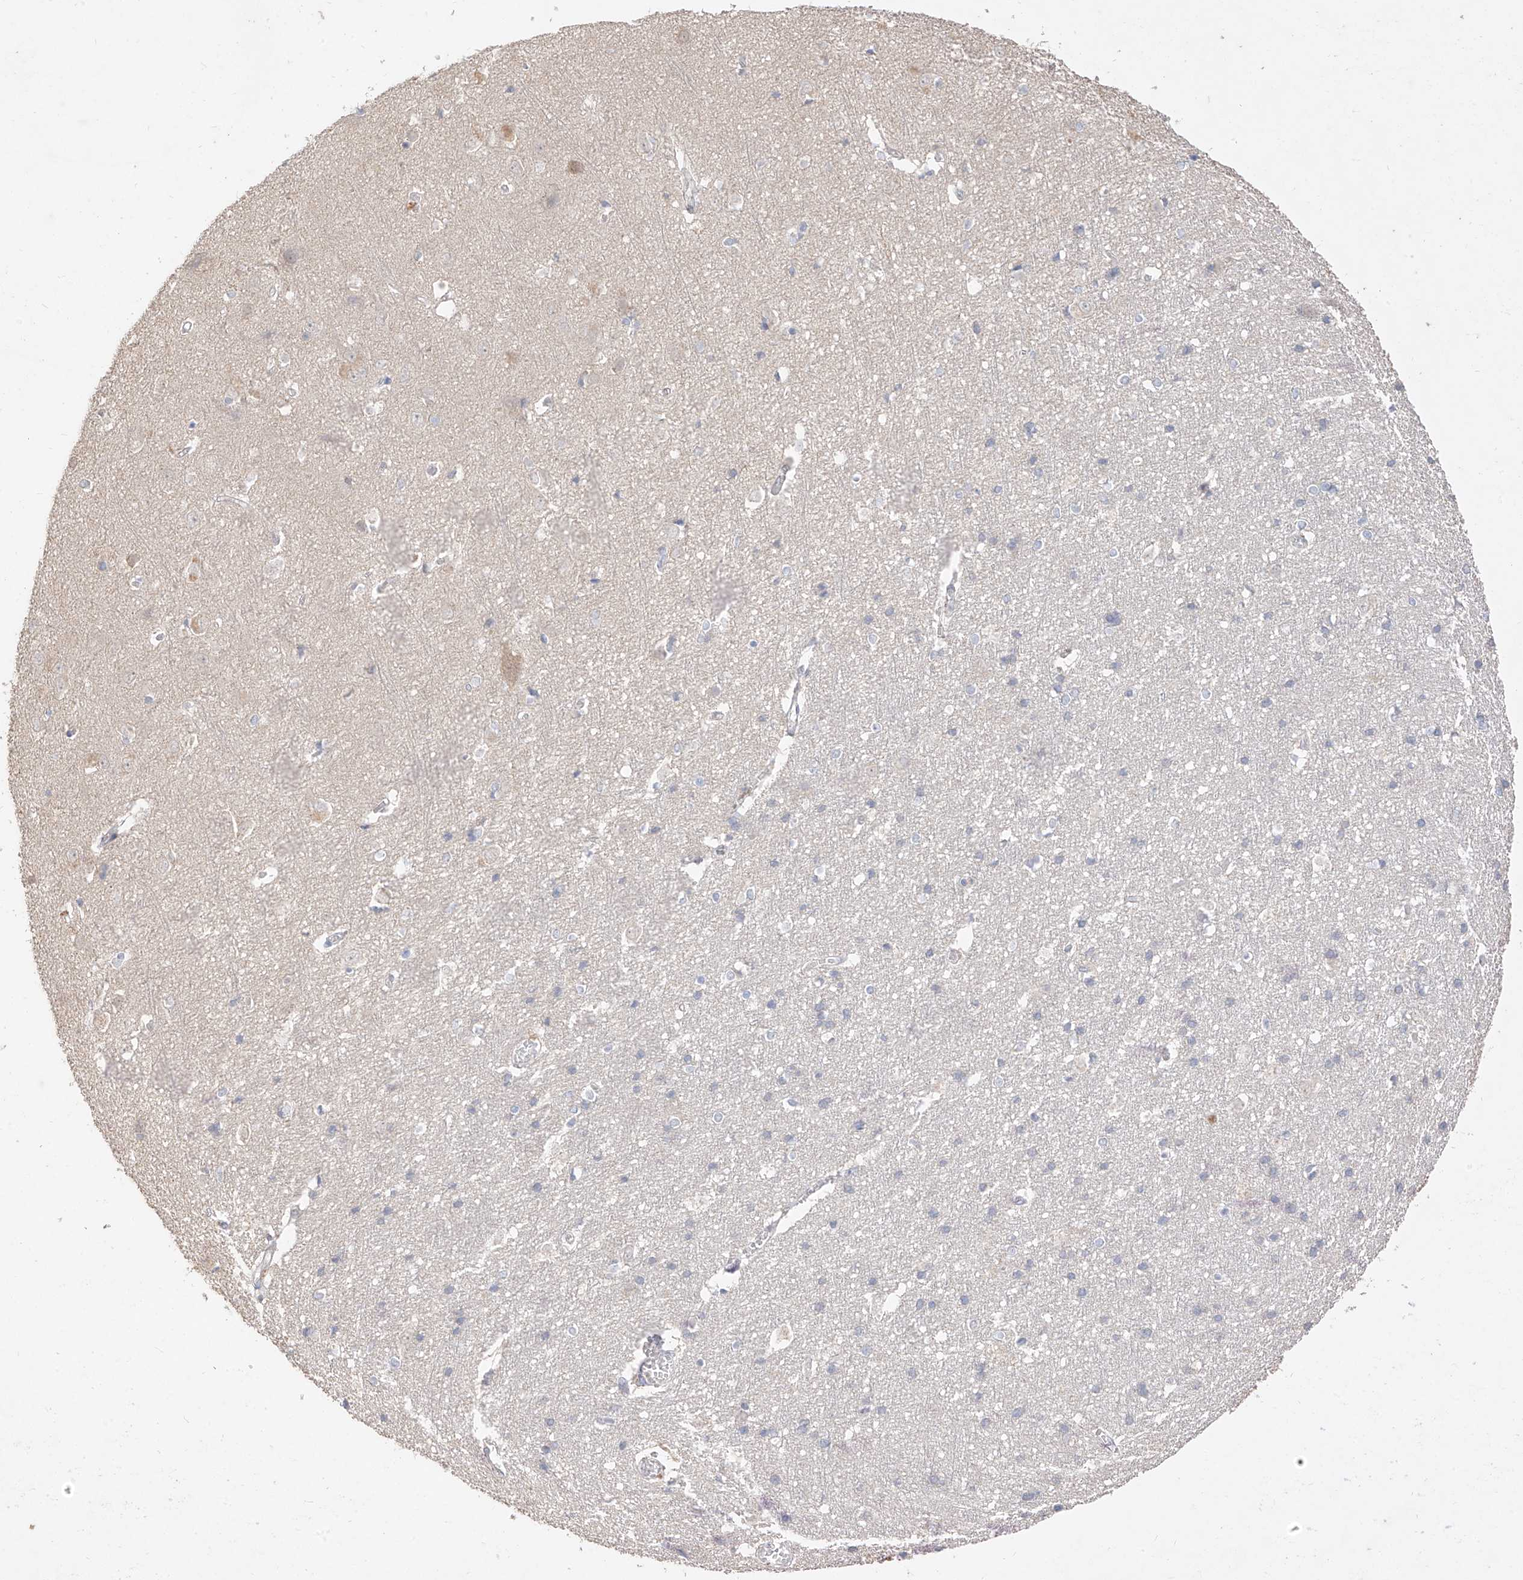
{"staining": {"intensity": "negative", "quantity": "none", "location": "none"}, "tissue": "cerebral cortex", "cell_type": "Endothelial cells", "image_type": "normal", "snomed": [{"axis": "morphology", "description": "Normal tissue, NOS"}, {"axis": "topography", "description": "Cerebral cortex"}], "caption": "This is an immunohistochemistry (IHC) micrograph of benign cerebral cortex. There is no staining in endothelial cells.", "gene": "ZZEF1", "patient": {"sex": "male", "age": 54}}